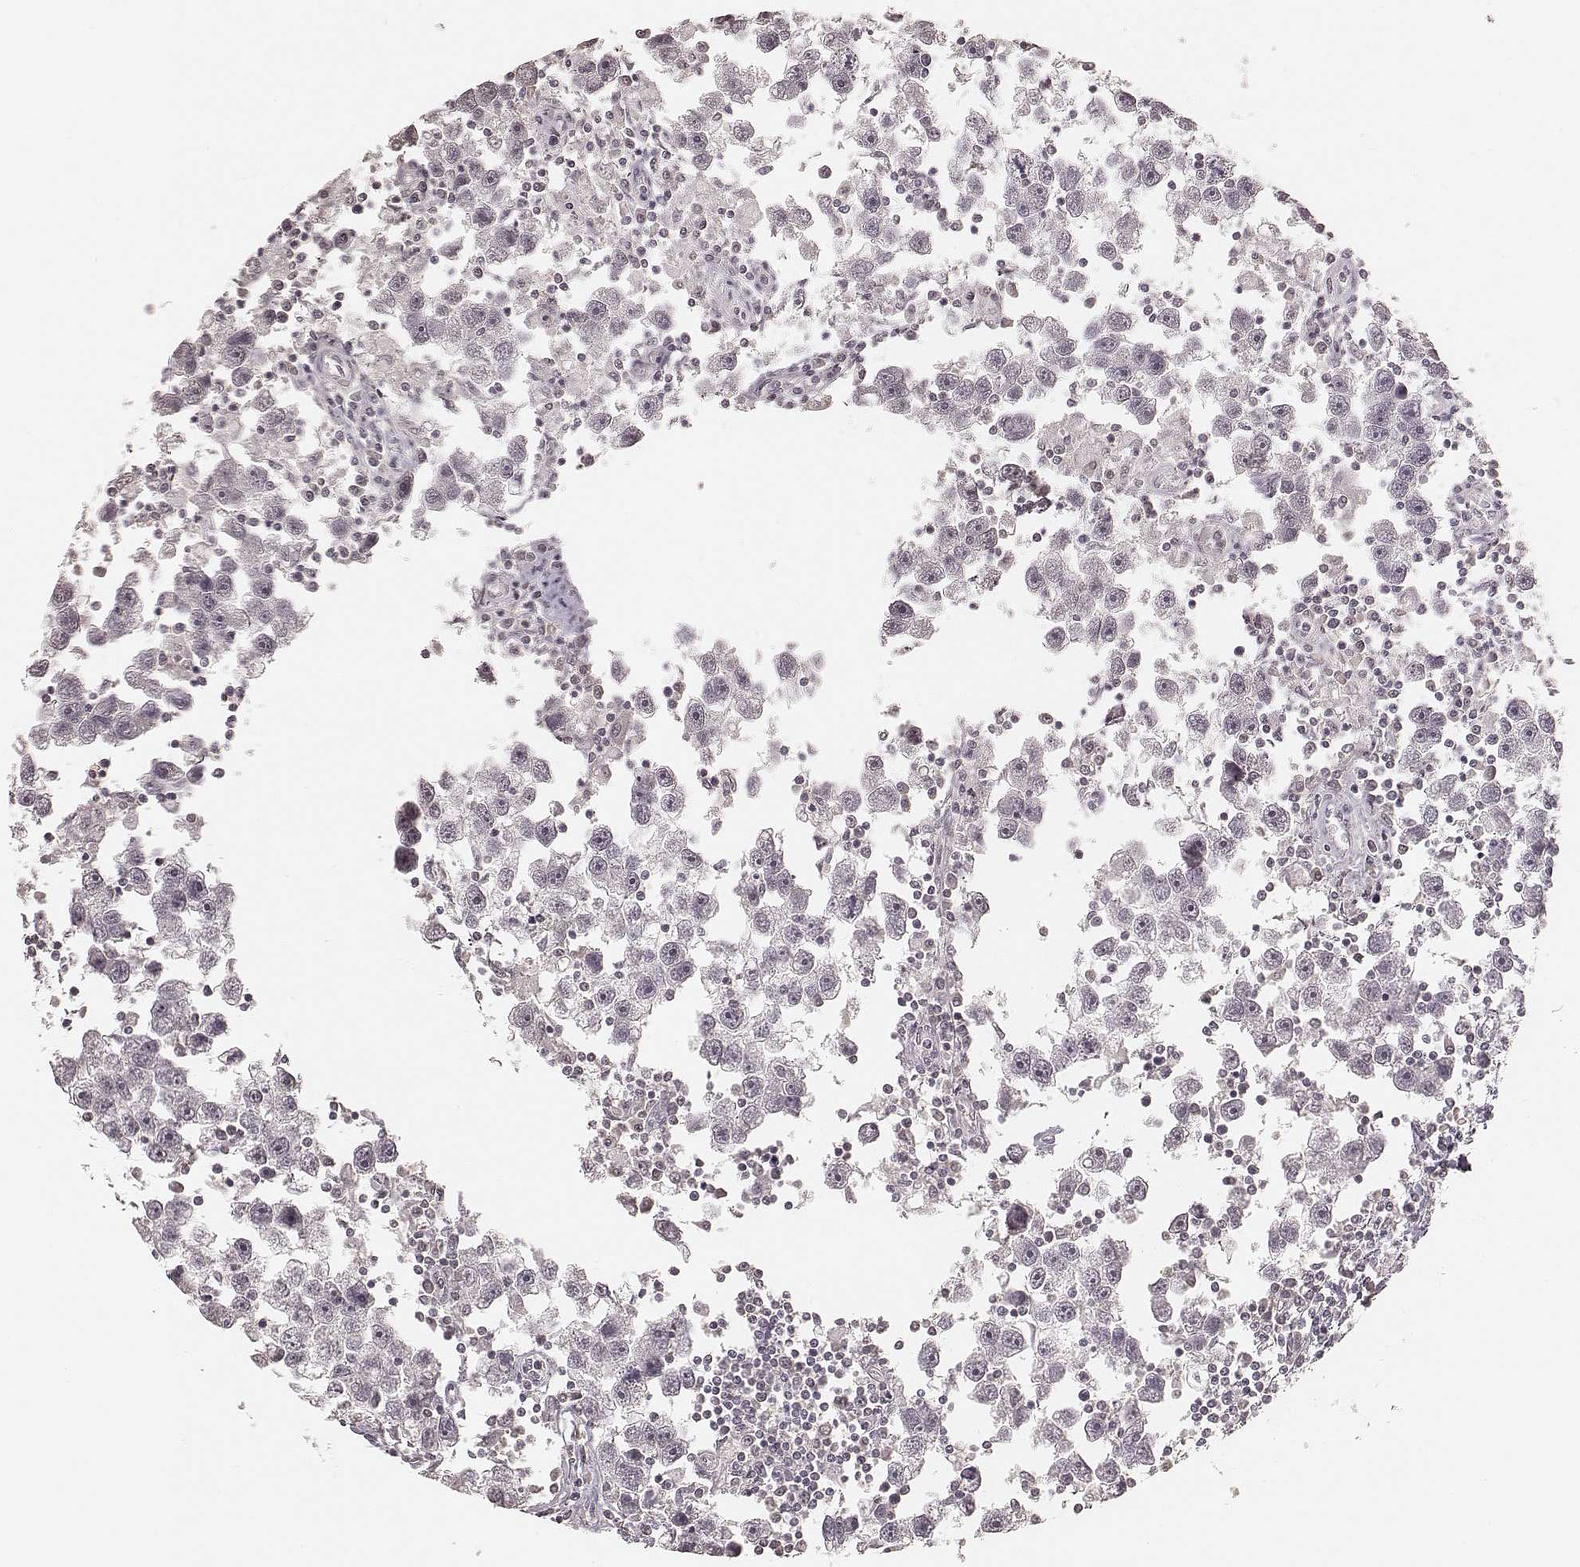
{"staining": {"intensity": "negative", "quantity": "none", "location": "none"}, "tissue": "testis cancer", "cell_type": "Tumor cells", "image_type": "cancer", "snomed": [{"axis": "morphology", "description": "Seminoma, NOS"}, {"axis": "topography", "description": "Testis"}], "caption": "This is a image of immunohistochemistry staining of testis cancer, which shows no staining in tumor cells. (DAB (3,3'-diaminobenzidine) IHC with hematoxylin counter stain).", "gene": "LY6K", "patient": {"sex": "male", "age": 30}}